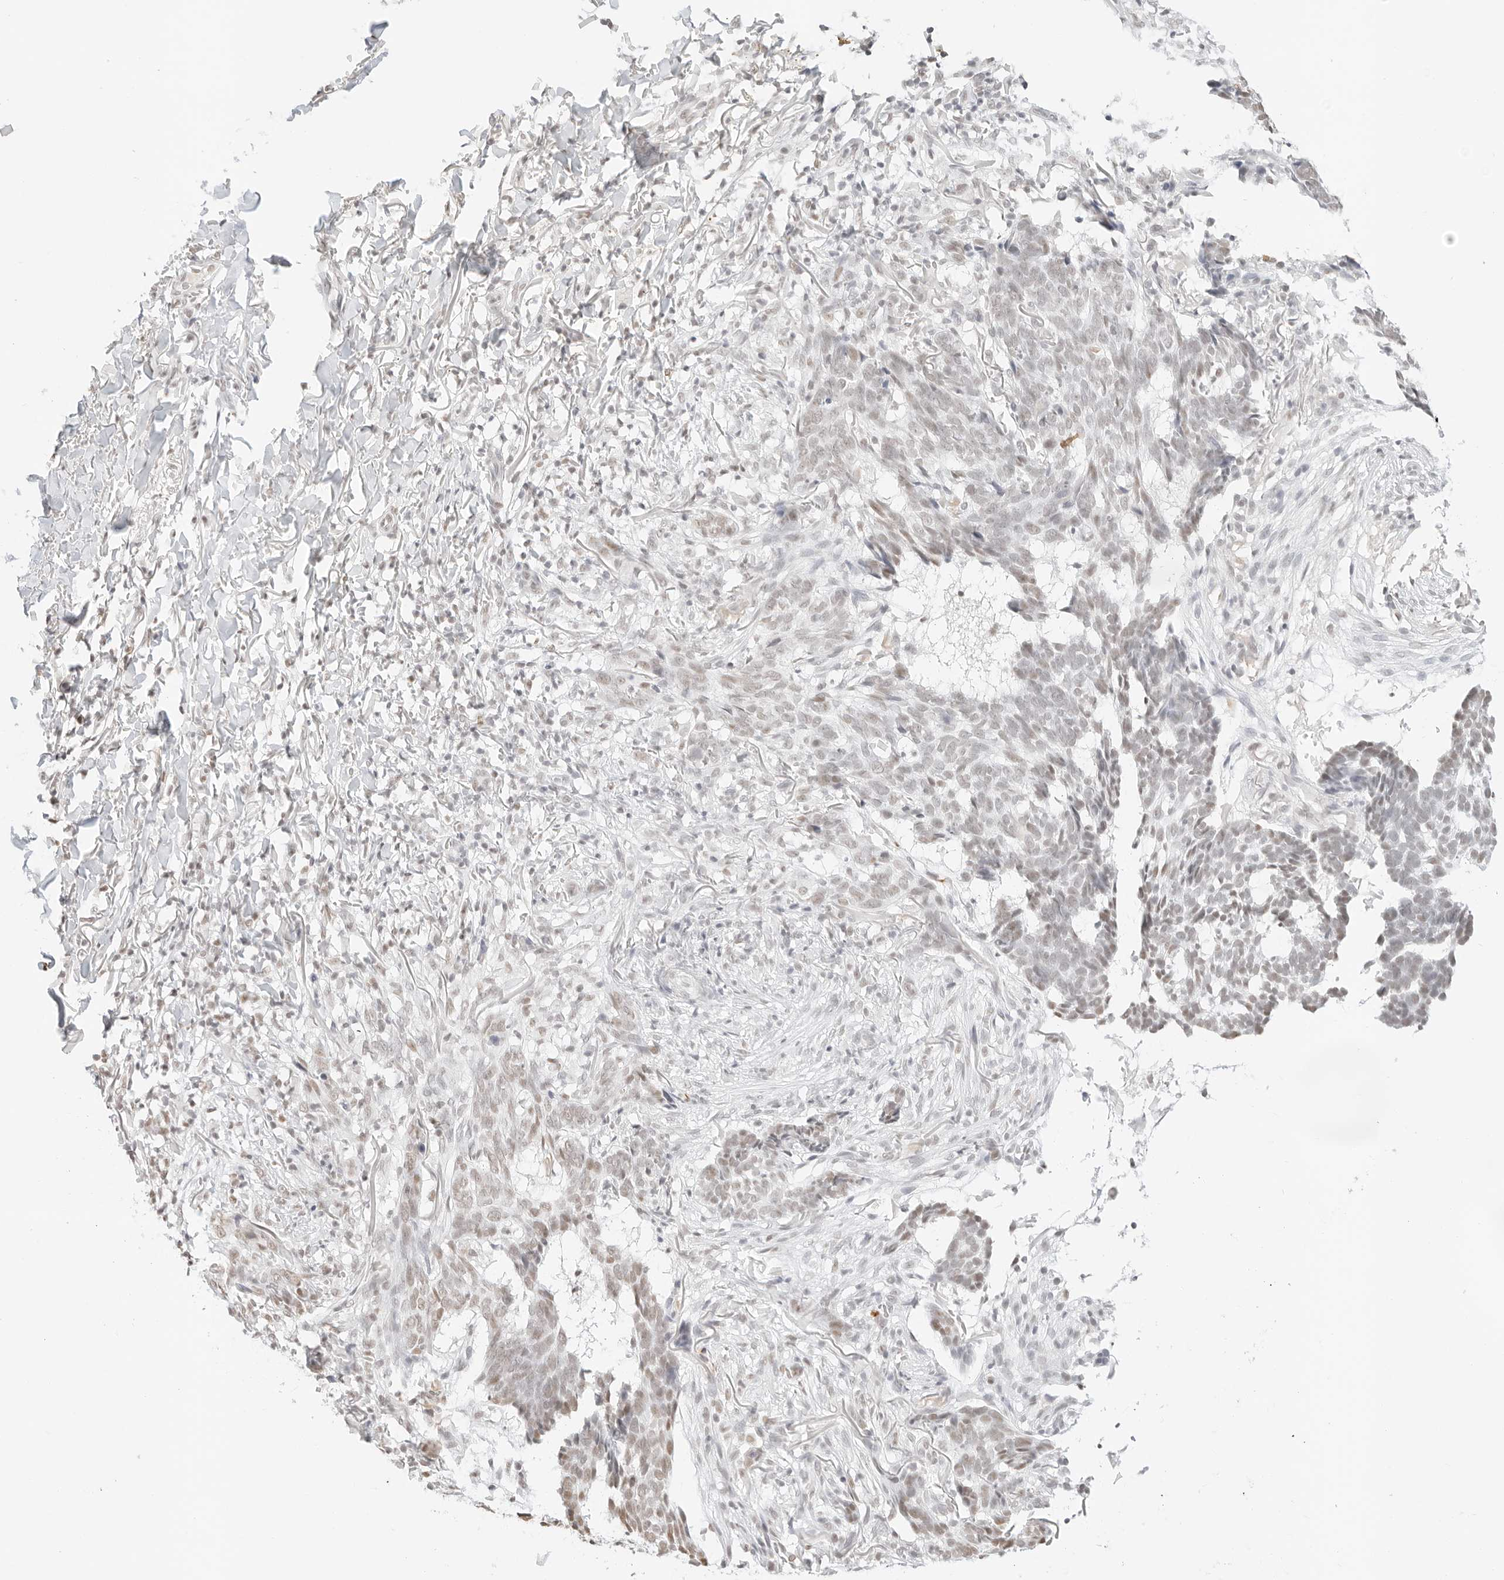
{"staining": {"intensity": "weak", "quantity": "25%-75%", "location": "nuclear"}, "tissue": "skin cancer", "cell_type": "Tumor cells", "image_type": "cancer", "snomed": [{"axis": "morphology", "description": "Basal cell carcinoma"}, {"axis": "topography", "description": "Skin"}], "caption": "Immunohistochemical staining of human skin cancer shows low levels of weak nuclear protein expression in approximately 25%-75% of tumor cells. The staining is performed using DAB brown chromogen to label protein expression. The nuclei are counter-stained blue using hematoxylin.", "gene": "FBLN5", "patient": {"sex": "male", "age": 85}}